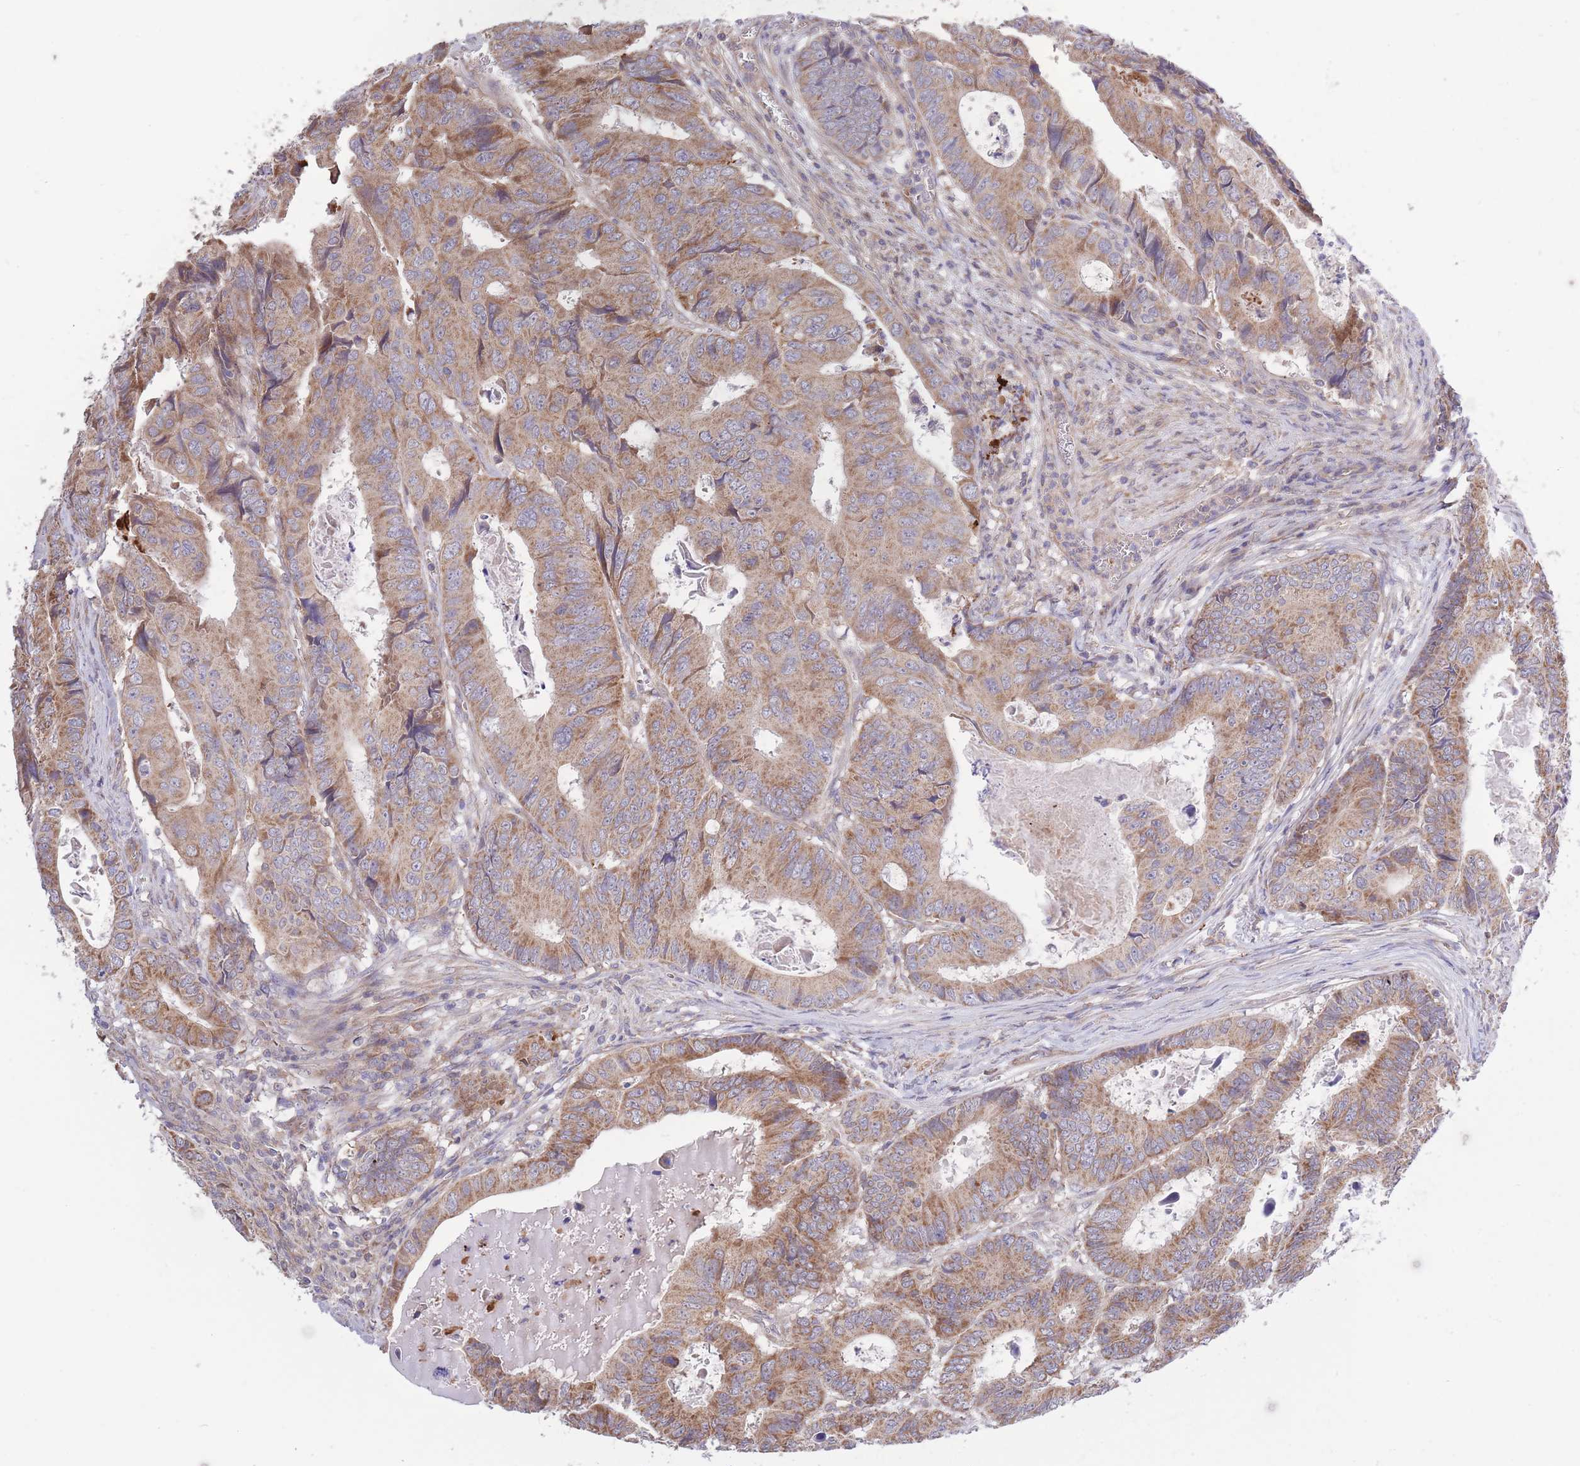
{"staining": {"intensity": "moderate", "quantity": ">75%", "location": "cytoplasmic/membranous"}, "tissue": "colorectal cancer", "cell_type": "Tumor cells", "image_type": "cancer", "snomed": [{"axis": "morphology", "description": "Adenocarcinoma, NOS"}, {"axis": "topography", "description": "Colon"}], "caption": "Protein analysis of colorectal cancer tissue exhibits moderate cytoplasmic/membranous staining in about >75% of tumor cells.", "gene": "ATP13A2", "patient": {"sex": "male", "age": 85}}